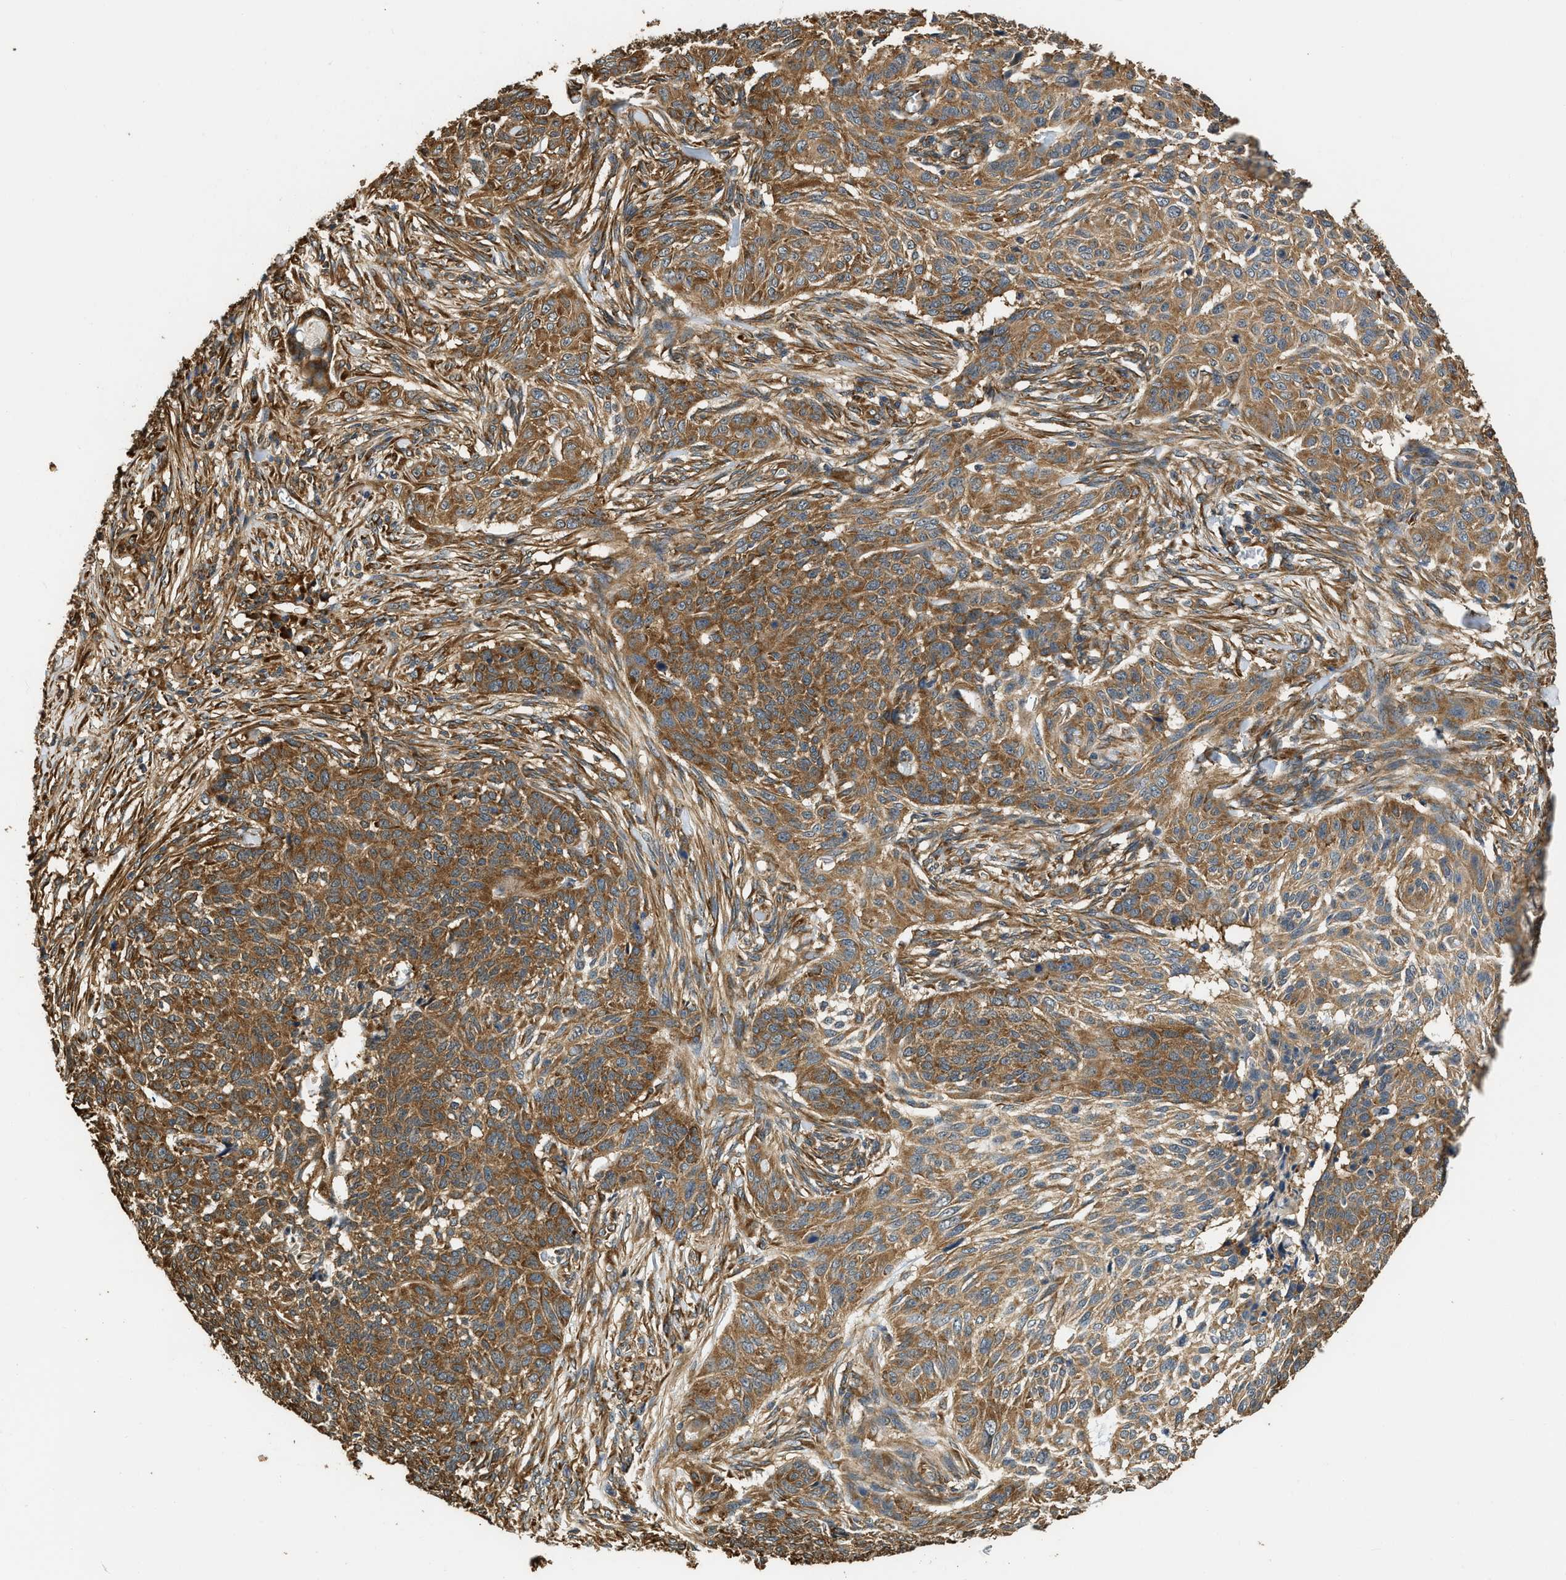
{"staining": {"intensity": "strong", "quantity": ">75%", "location": "cytoplasmic/membranous"}, "tissue": "skin cancer", "cell_type": "Tumor cells", "image_type": "cancer", "snomed": [{"axis": "morphology", "description": "Basal cell carcinoma"}, {"axis": "topography", "description": "Skin"}], "caption": "This photomicrograph exhibits skin cancer stained with IHC to label a protein in brown. The cytoplasmic/membranous of tumor cells show strong positivity for the protein. Nuclei are counter-stained blue.", "gene": "SLC36A4", "patient": {"sex": "male", "age": 85}}